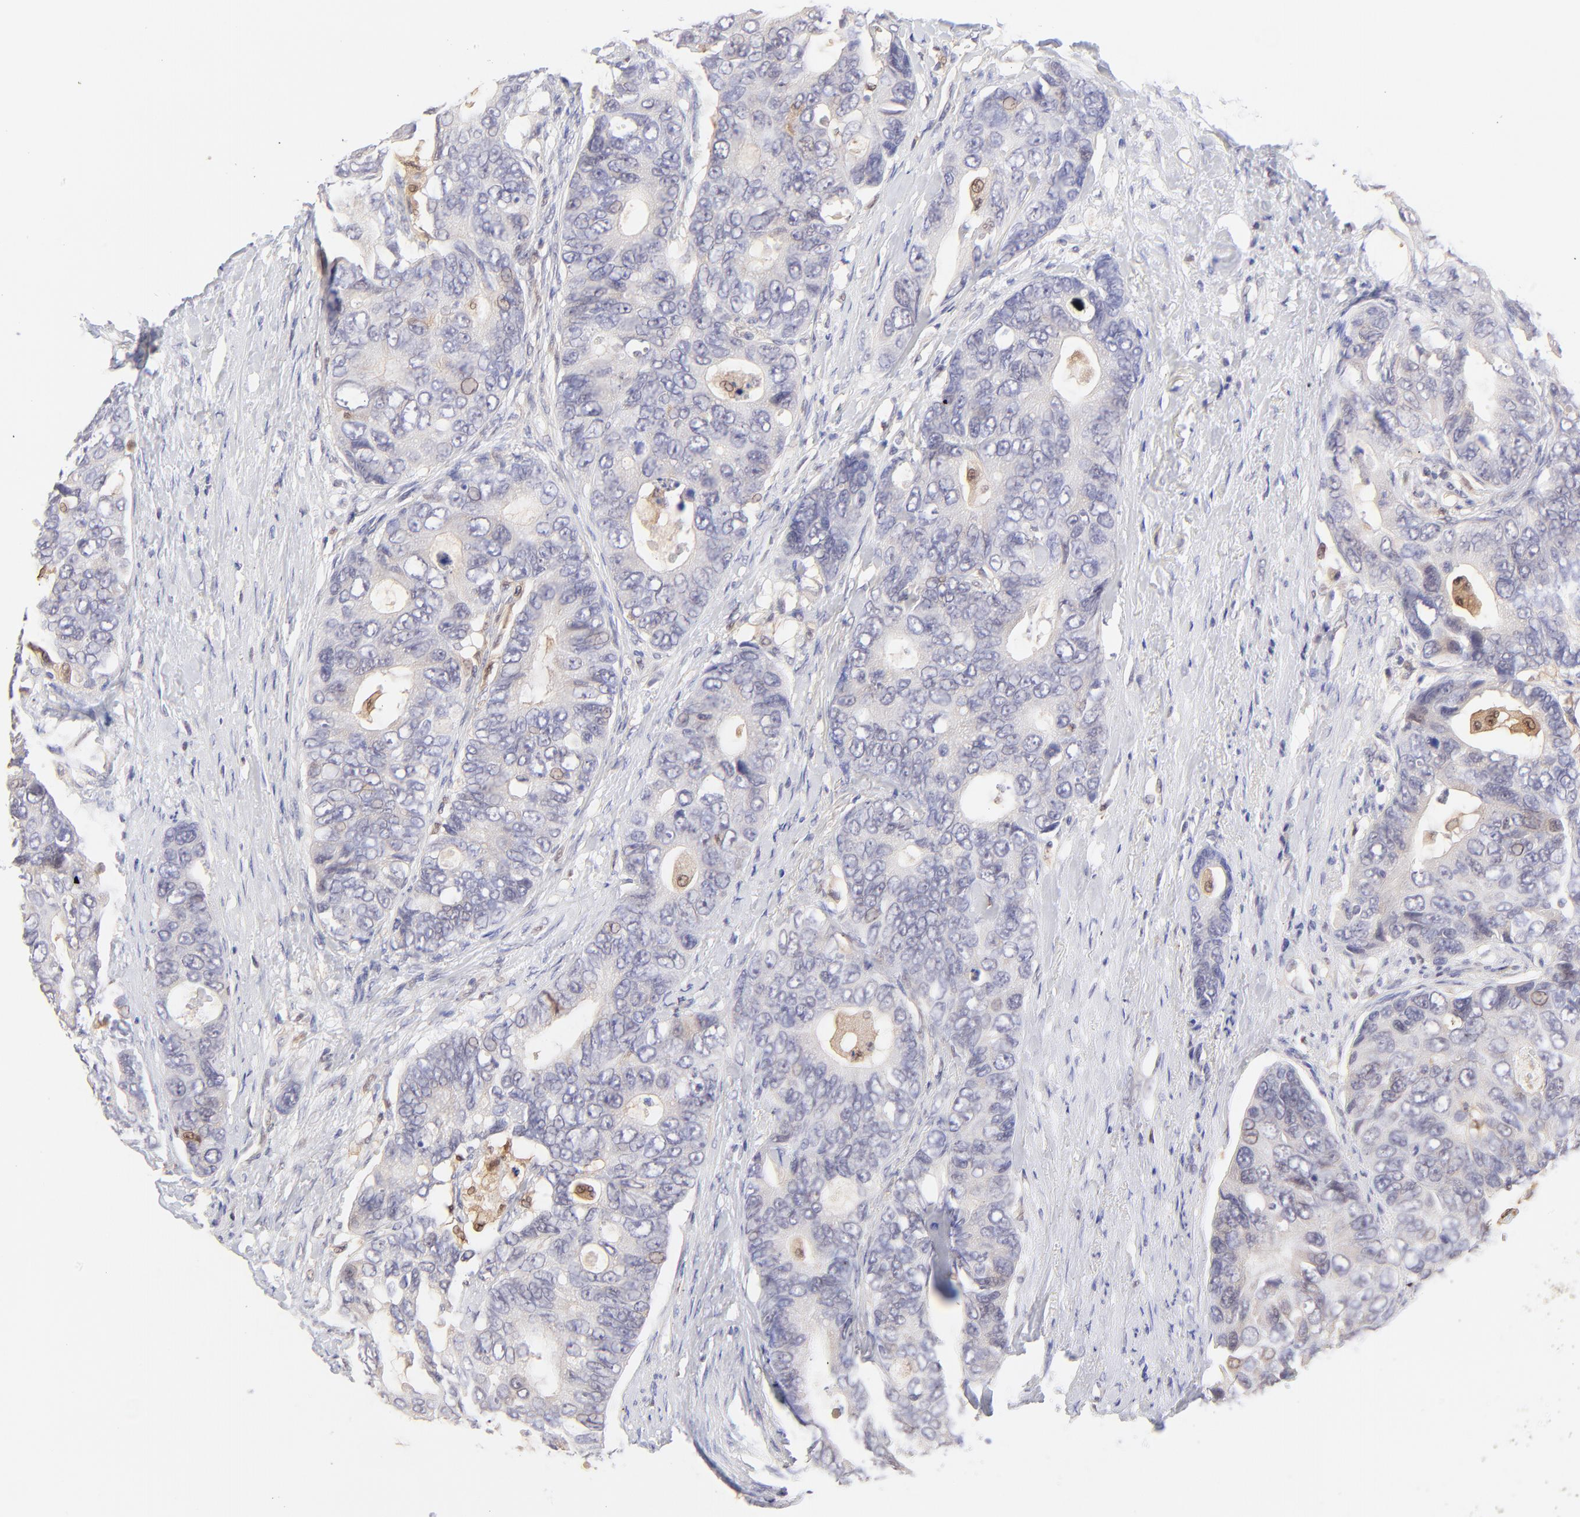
{"staining": {"intensity": "negative", "quantity": "none", "location": "none"}, "tissue": "colorectal cancer", "cell_type": "Tumor cells", "image_type": "cancer", "snomed": [{"axis": "morphology", "description": "Adenocarcinoma, NOS"}, {"axis": "topography", "description": "Rectum"}], "caption": "Immunohistochemistry histopathology image of colorectal cancer stained for a protein (brown), which reveals no expression in tumor cells.", "gene": "HYAL1", "patient": {"sex": "female", "age": 67}}